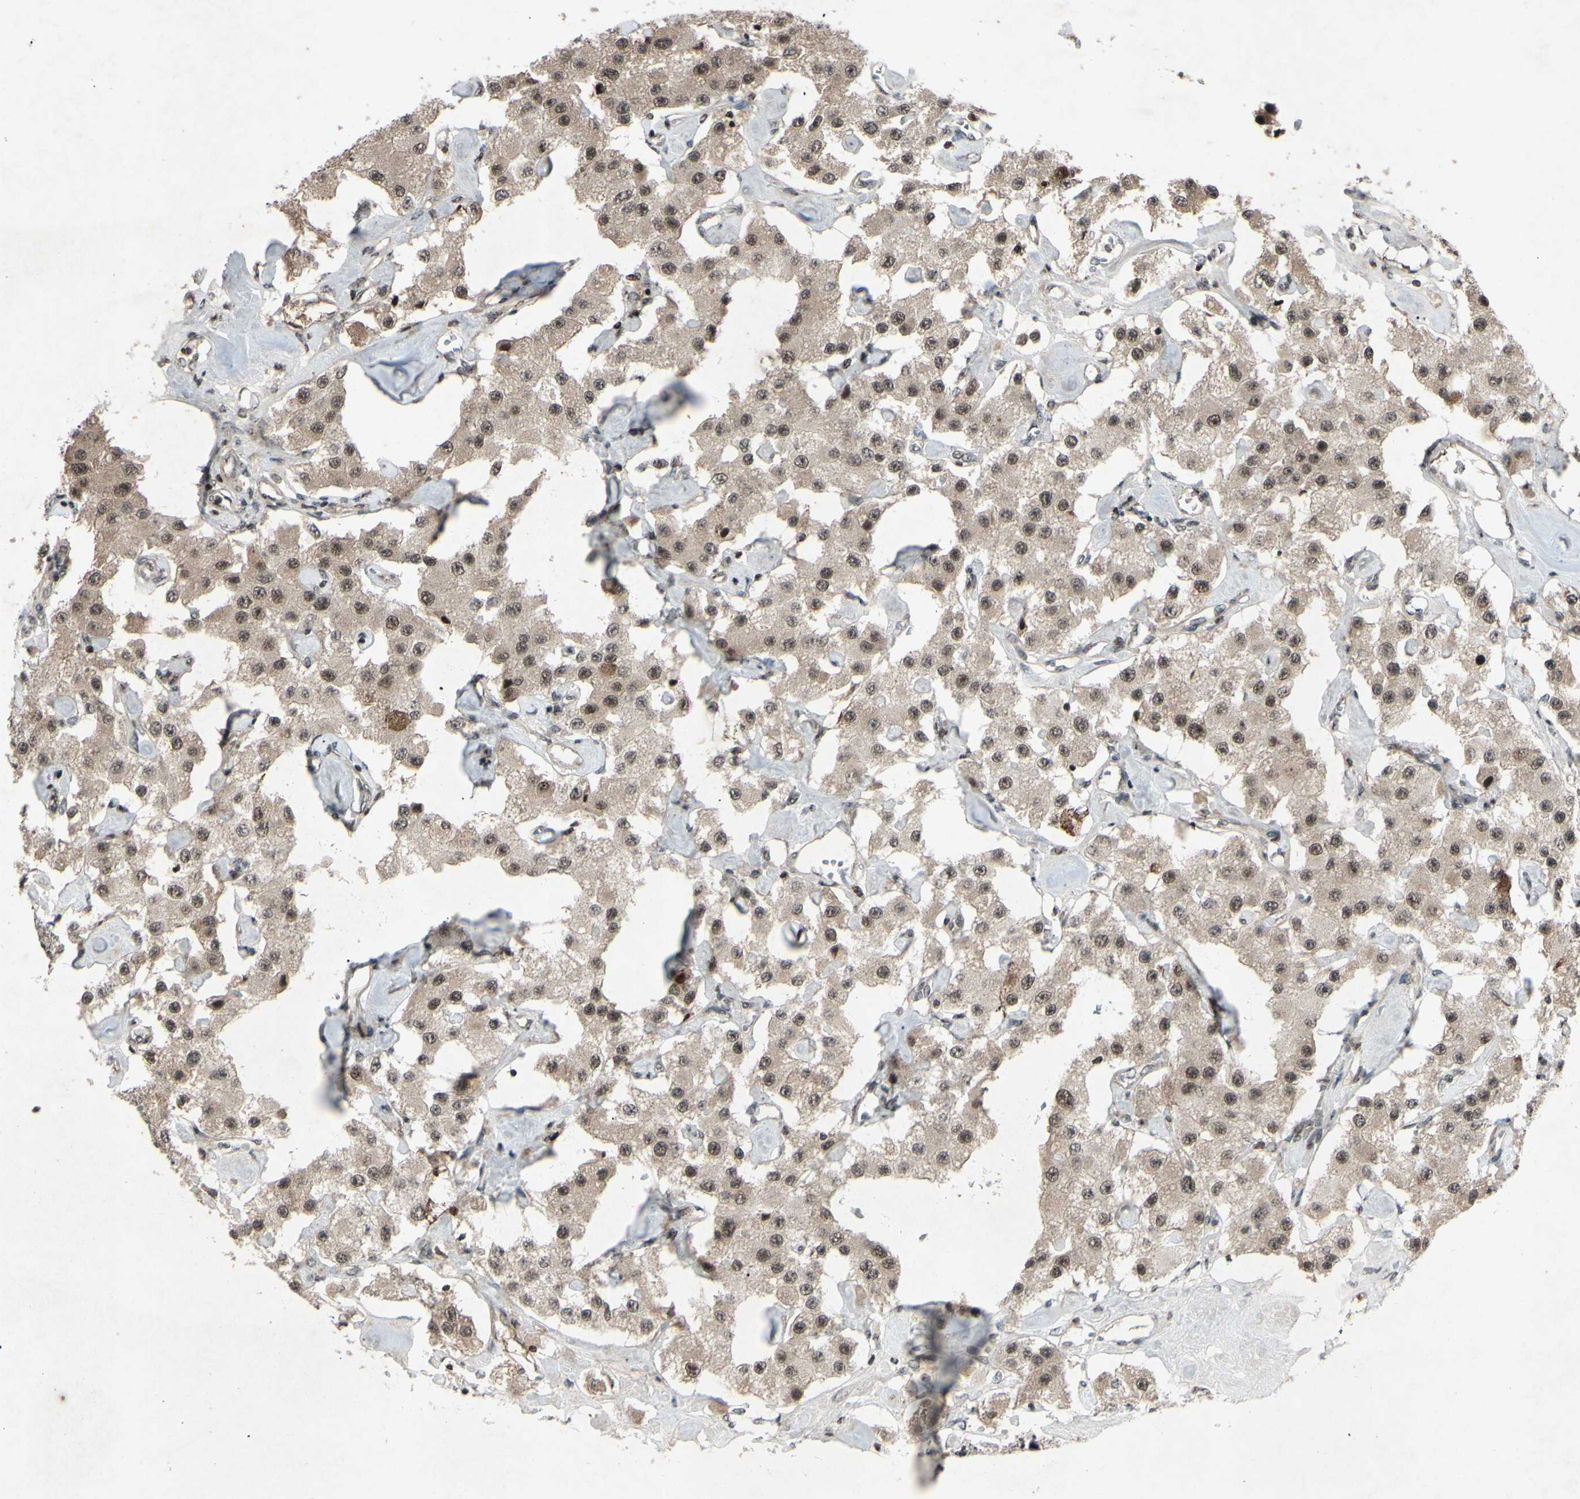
{"staining": {"intensity": "moderate", "quantity": ">75%", "location": "nuclear"}, "tissue": "carcinoid", "cell_type": "Tumor cells", "image_type": "cancer", "snomed": [{"axis": "morphology", "description": "Carcinoid, malignant, NOS"}, {"axis": "topography", "description": "Pancreas"}], "caption": "A histopathology image of carcinoid stained for a protein demonstrates moderate nuclear brown staining in tumor cells.", "gene": "SNW1", "patient": {"sex": "male", "age": 41}}